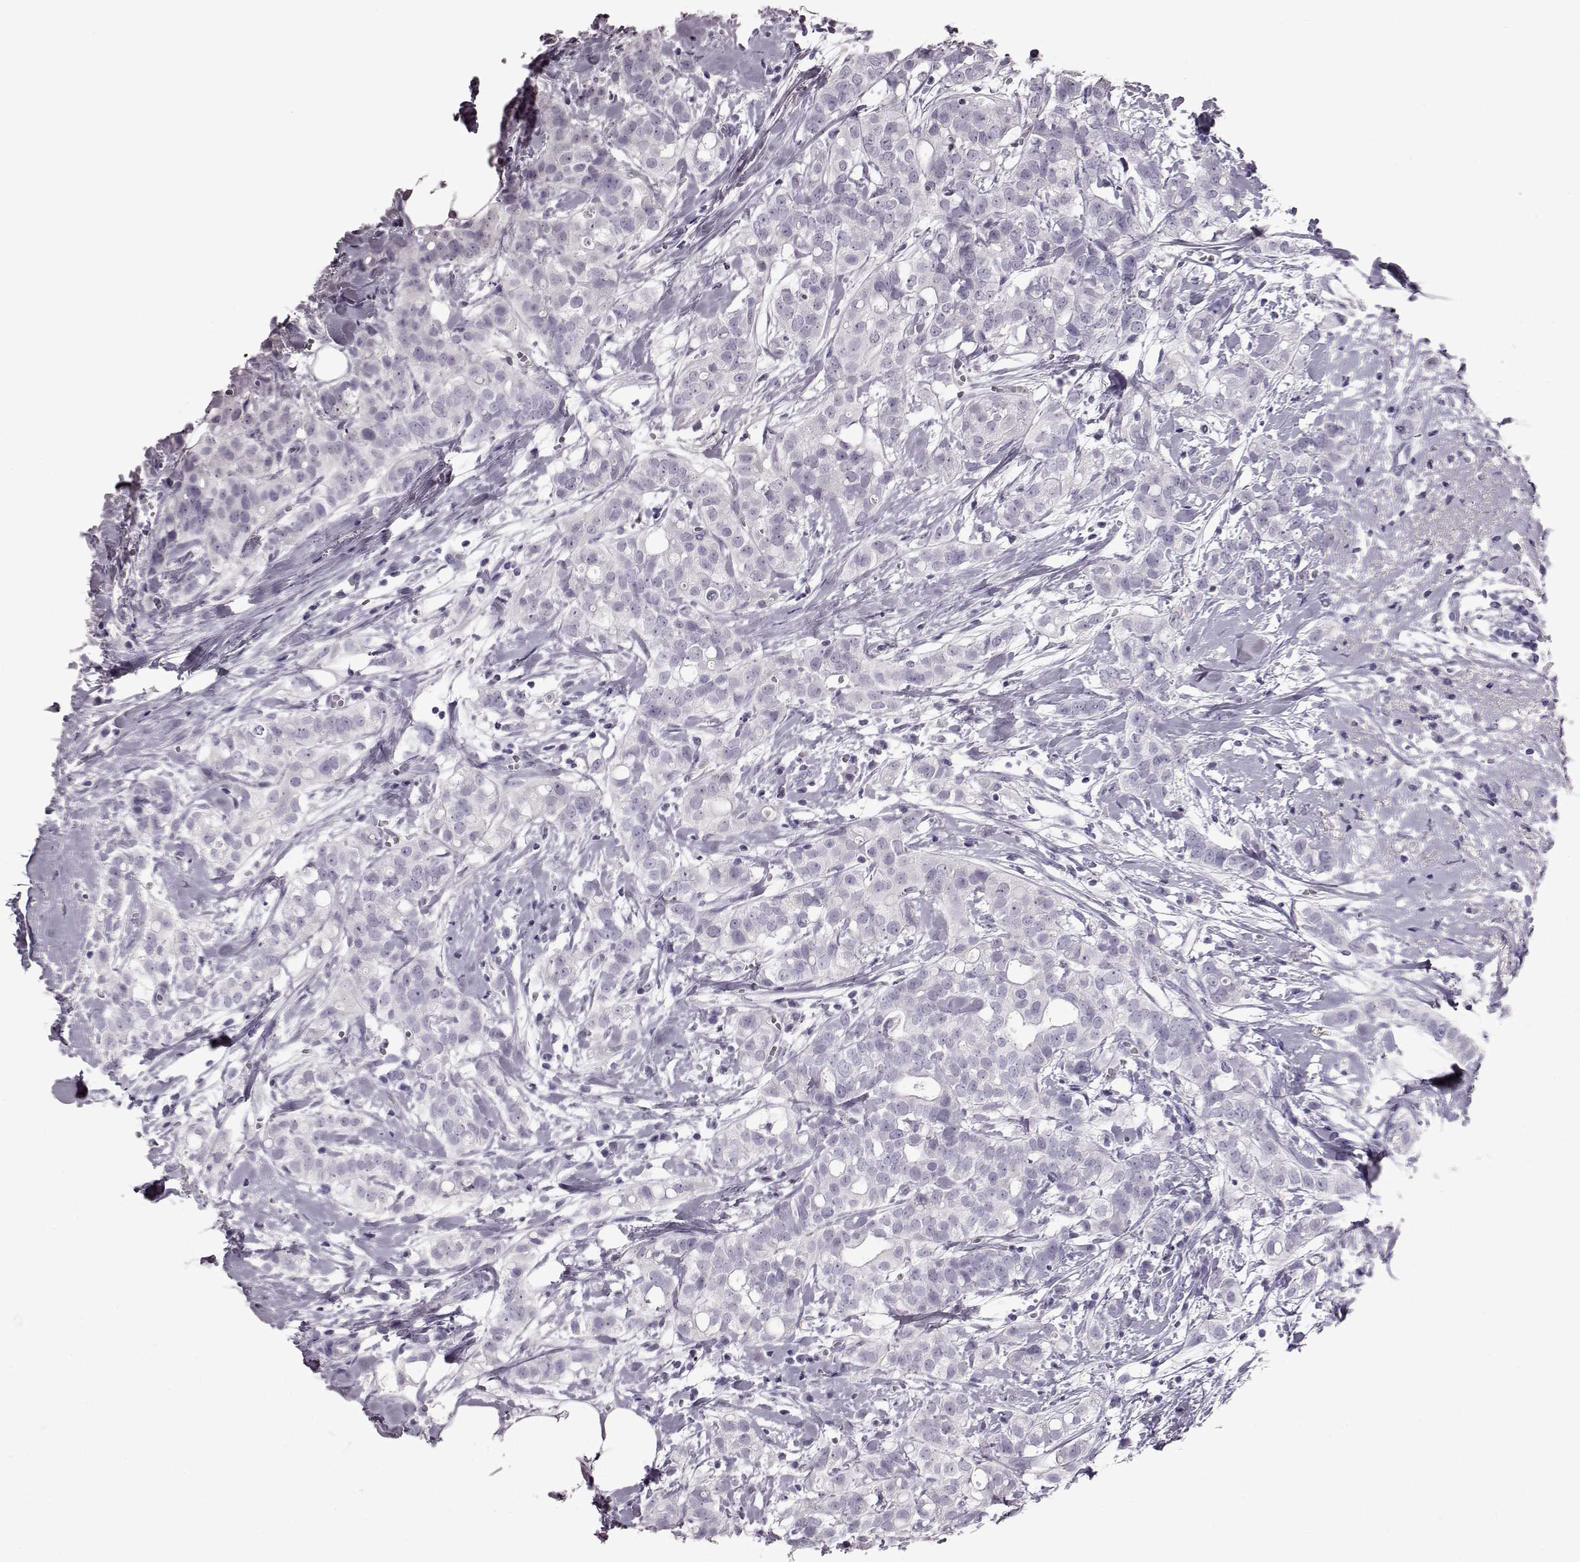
{"staining": {"intensity": "negative", "quantity": "none", "location": "none"}, "tissue": "breast cancer", "cell_type": "Tumor cells", "image_type": "cancer", "snomed": [{"axis": "morphology", "description": "Duct carcinoma"}, {"axis": "topography", "description": "Breast"}], "caption": "The photomicrograph displays no staining of tumor cells in breast cancer.", "gene": "TCHHL1", "patient": {"sex": "female", "age": 40}}